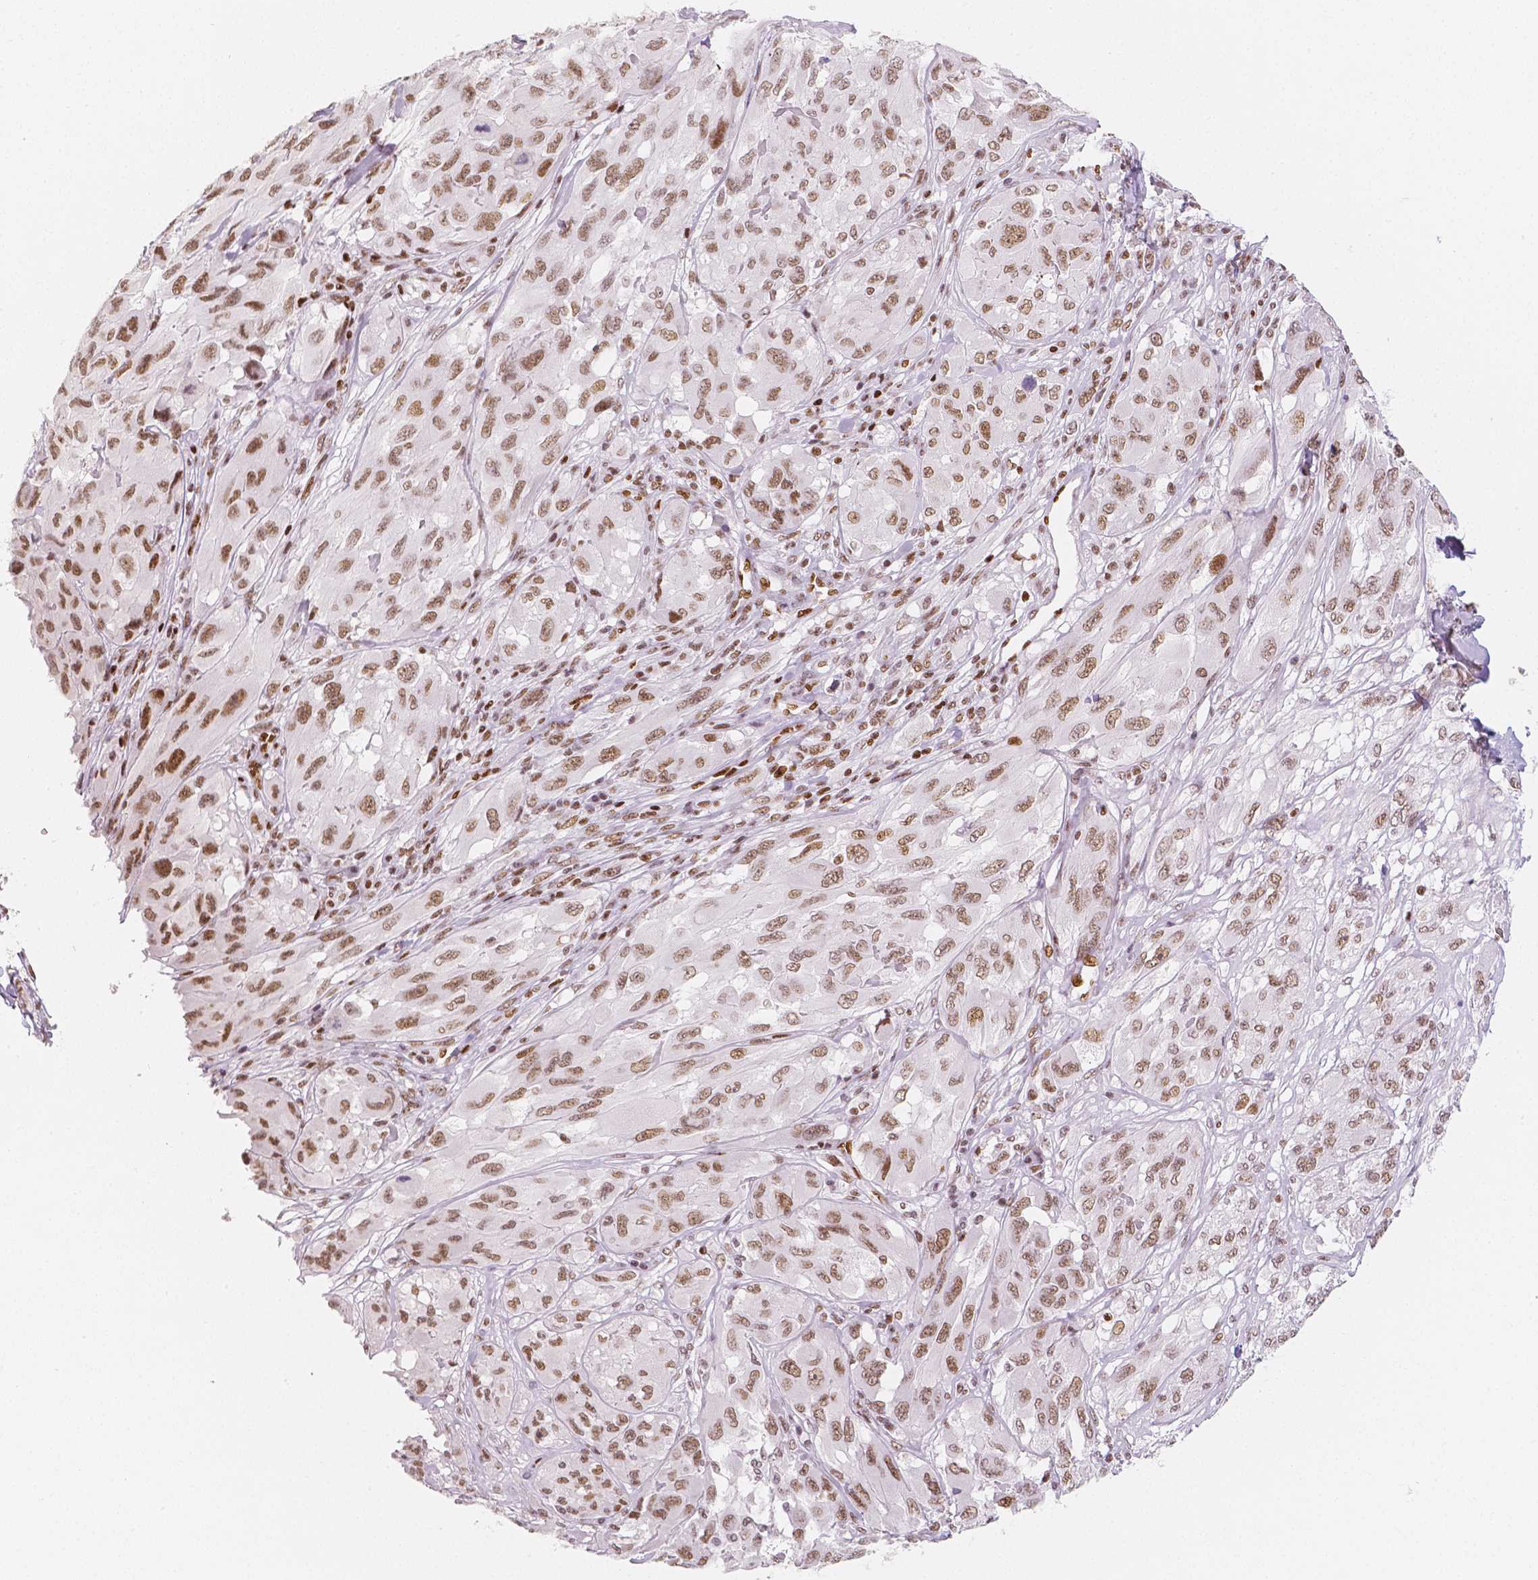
{"staining": {"intensity": "moderate", "quantity": ">75%", "location": "nuclear"}, "tissue": "melanoma", "cell_type": "Tumor cells", "image_type": "cancer", "snomed": [{"axis": "morphology", "description": "Malignant melanoma, NOS"}, {"axis": "topography", "description": "Skin"}], "caption": "There is medium levels of moderate nuclear expression in tumor cells of malignant melanoma, as demonstrated by immunohistochemical staining (brown color).", "gene": "HDAC1", "patient": {"sex": "female", "age": 91}}